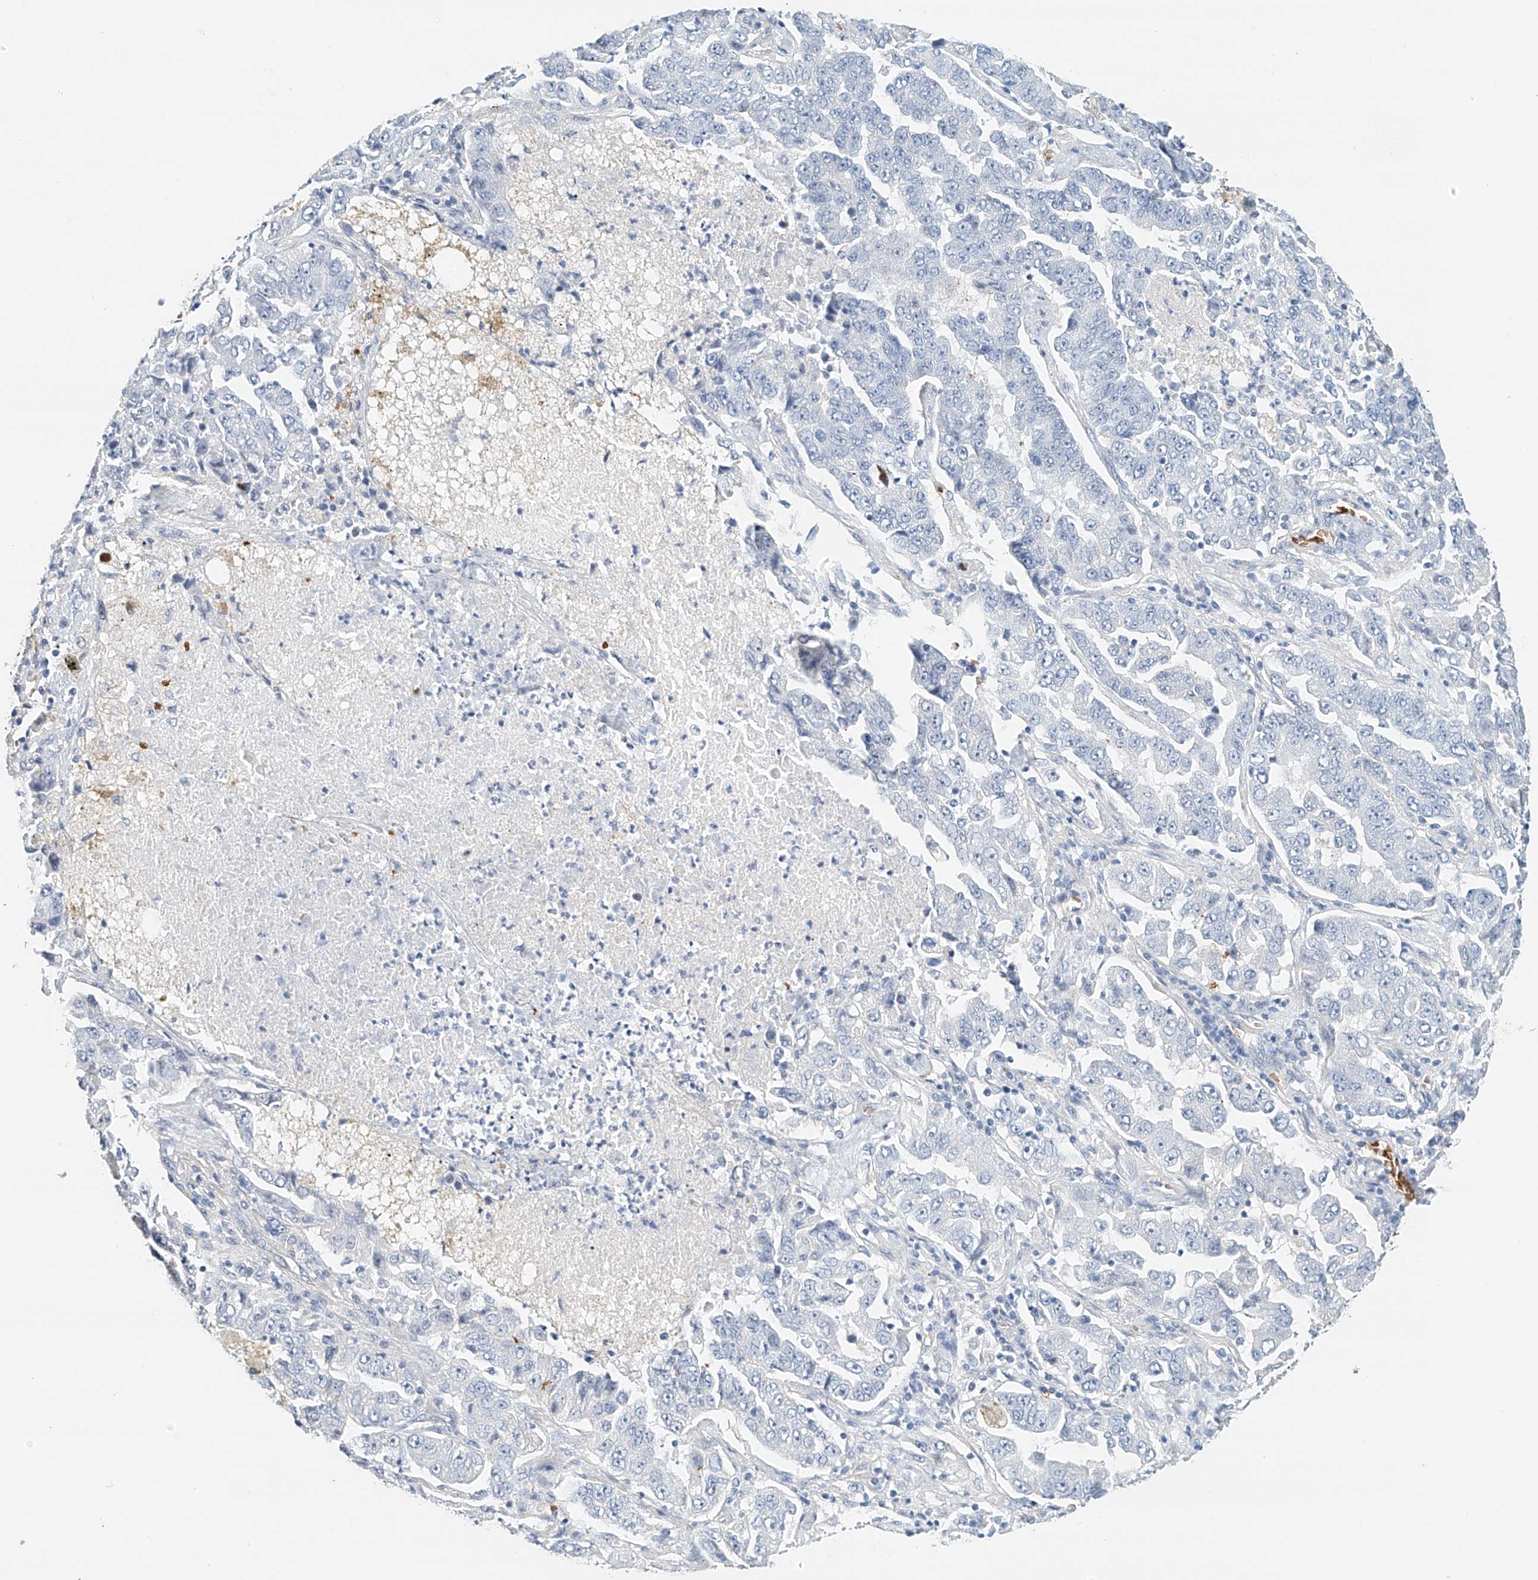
{"staining": {"intensity": "negative", "quantity": "none", "location": "none"}, "tissue": "lung cancer", "cell_type": "Tumor cells", "image_type": "cancer", "snomed": [{"axis": "morphology", "description": "Adenocarcinoma, NOS"}, {"axis": "topography", "description": "Lung"}], "caption": "Tumor cells are negative for protein expression in human lung adenocarcinoma.", "gene": "RCAN3", "patient": {"sex": "female", "age": 51}}